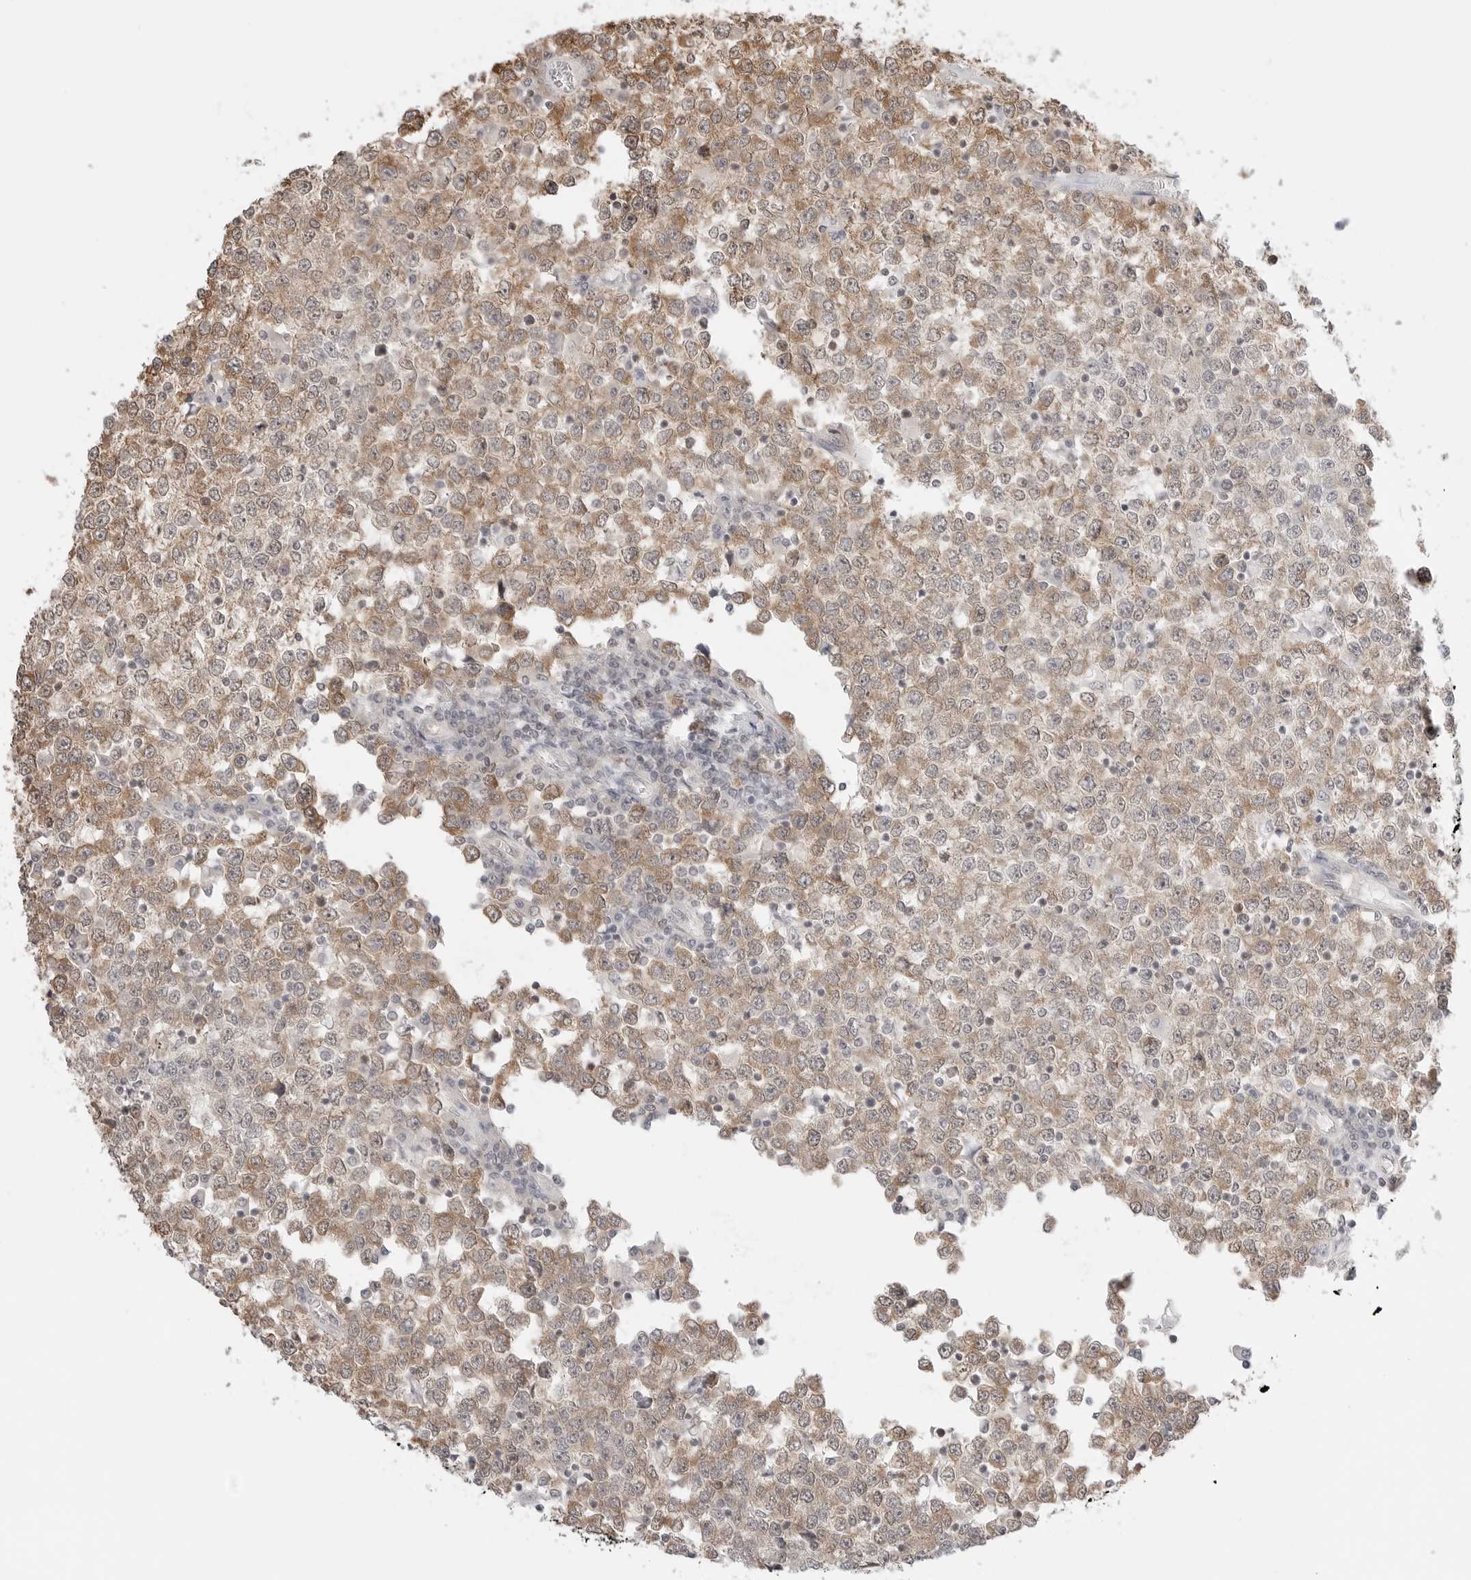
{"staining": {"intensity": "moderate", "quantity": "25%-75%", "location": "cytoplasmic/membranous"}, "tissue": "testis cancer", "cell_type": "Tumor cells", "image_type": "cancer", "snomed": [{"axis": "morphology", "description": "Seminoma, NOS"}, {"axis": "topography", "description": "Testis"}], "caption": "Immunohistochemistry (IHC) micrograph of neoplastic tissue: testis cancer (seminoma) stained using immunohistochemistry (IHC) displays medium levels of moderate protein expression localized specifically in the cytoplasmic/membranous of tumor cells, appearing as a cytoplasmic/membranous brown color.", "gene": "NUDC", "patient": {"sex": "male", "age": 65}}